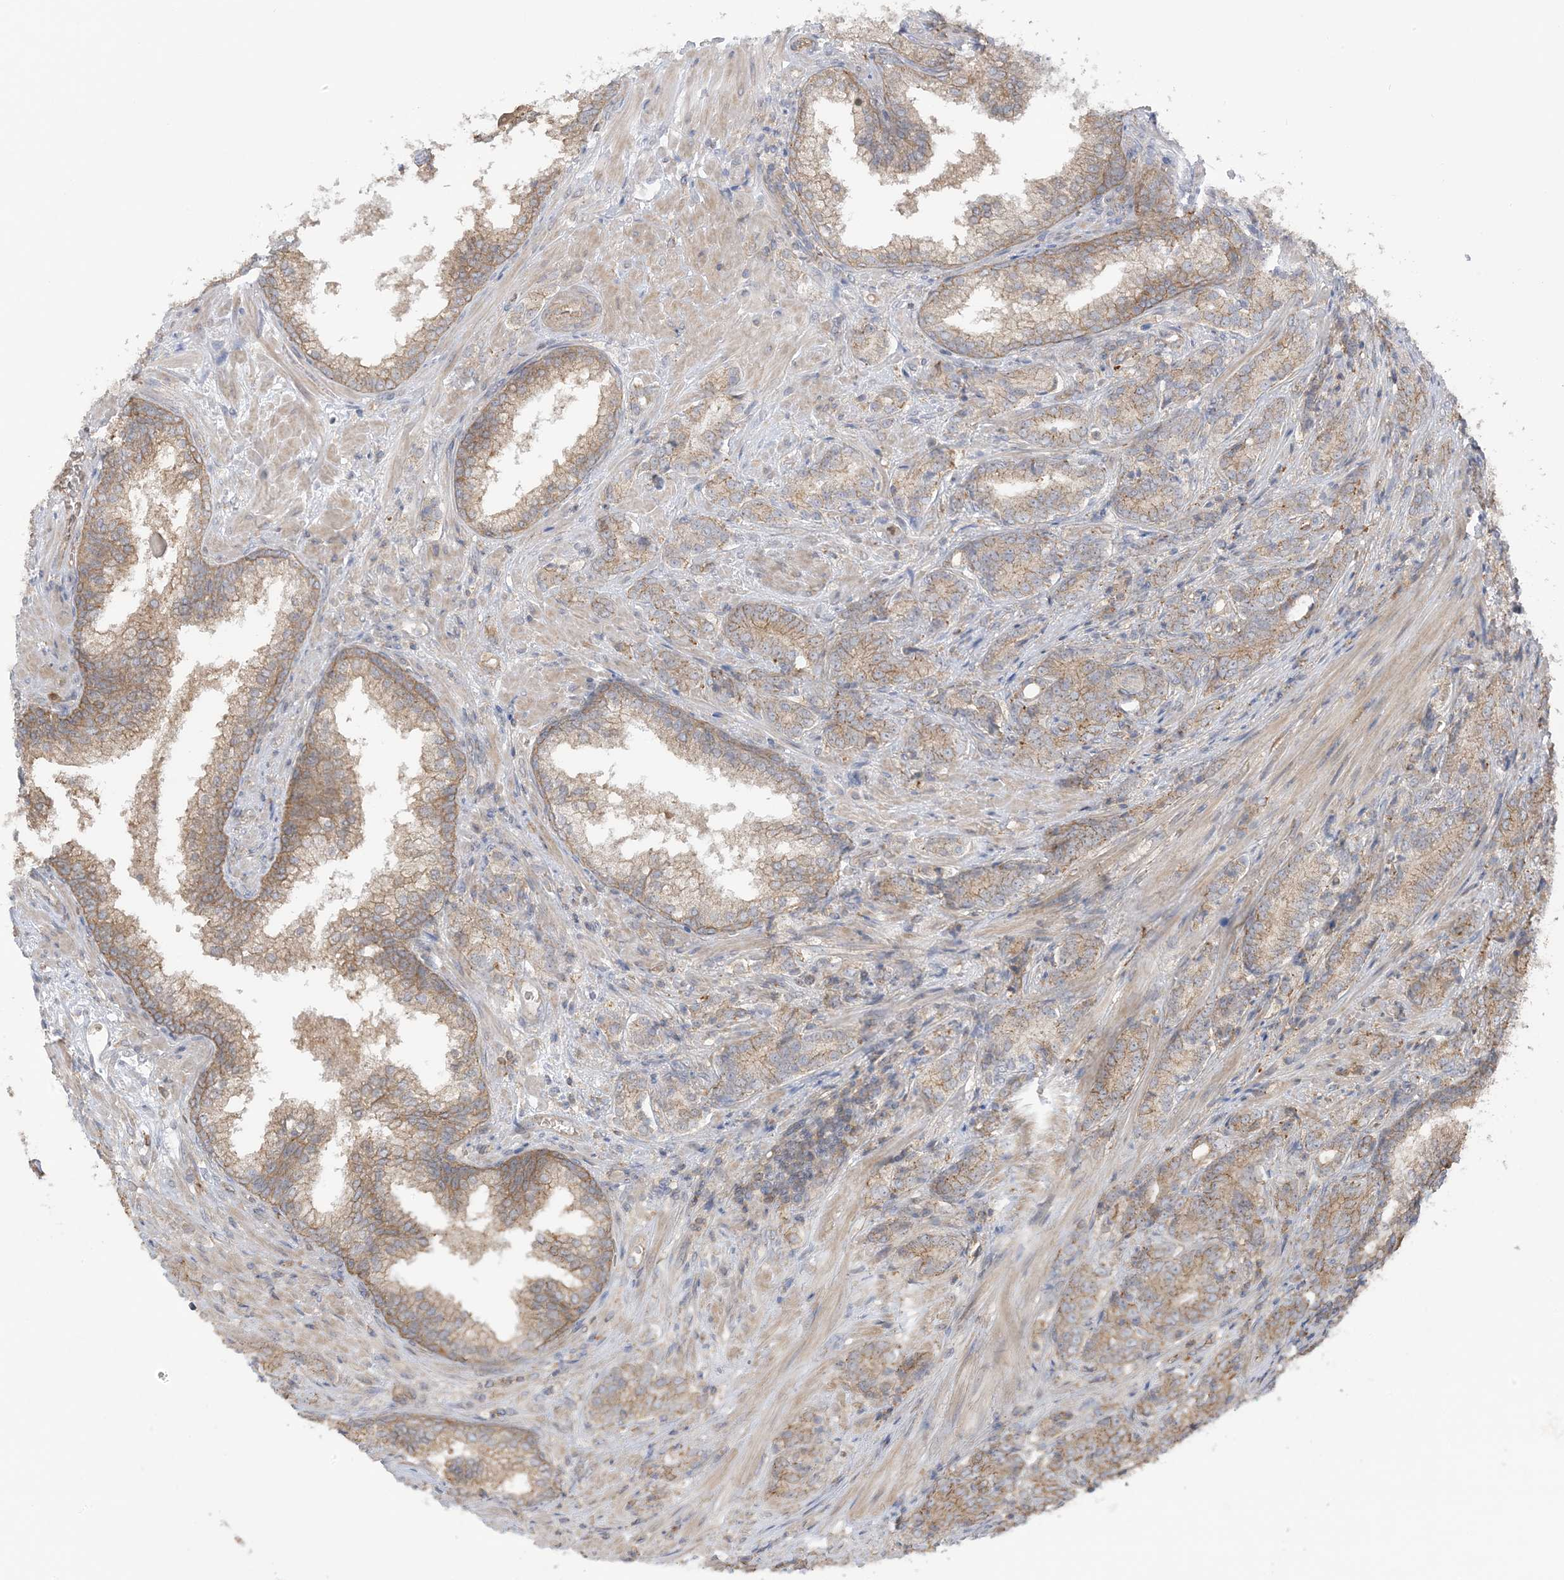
{"staining": {"intensity": "weak", "quantity": "25%-75%", "location": "cytoplasmic/membranous"}, "tissue": "prostate cancer", "cell_type": "Tumor cells", "image_type": "cancer", "snomed": [{"axis": "morphology", "description": "Adenocarcinoma, High grade"}, {"axis": "topography", "description": "Prostate"}], "caption": "Adenocarcinoma (high-grade) (prostate) tissue displays weak cytoplasmic/membranous positivity in about 25%-75% of tumor cells", "gene": "ICMT", "patient": {"sex": "male", "age": 57}}